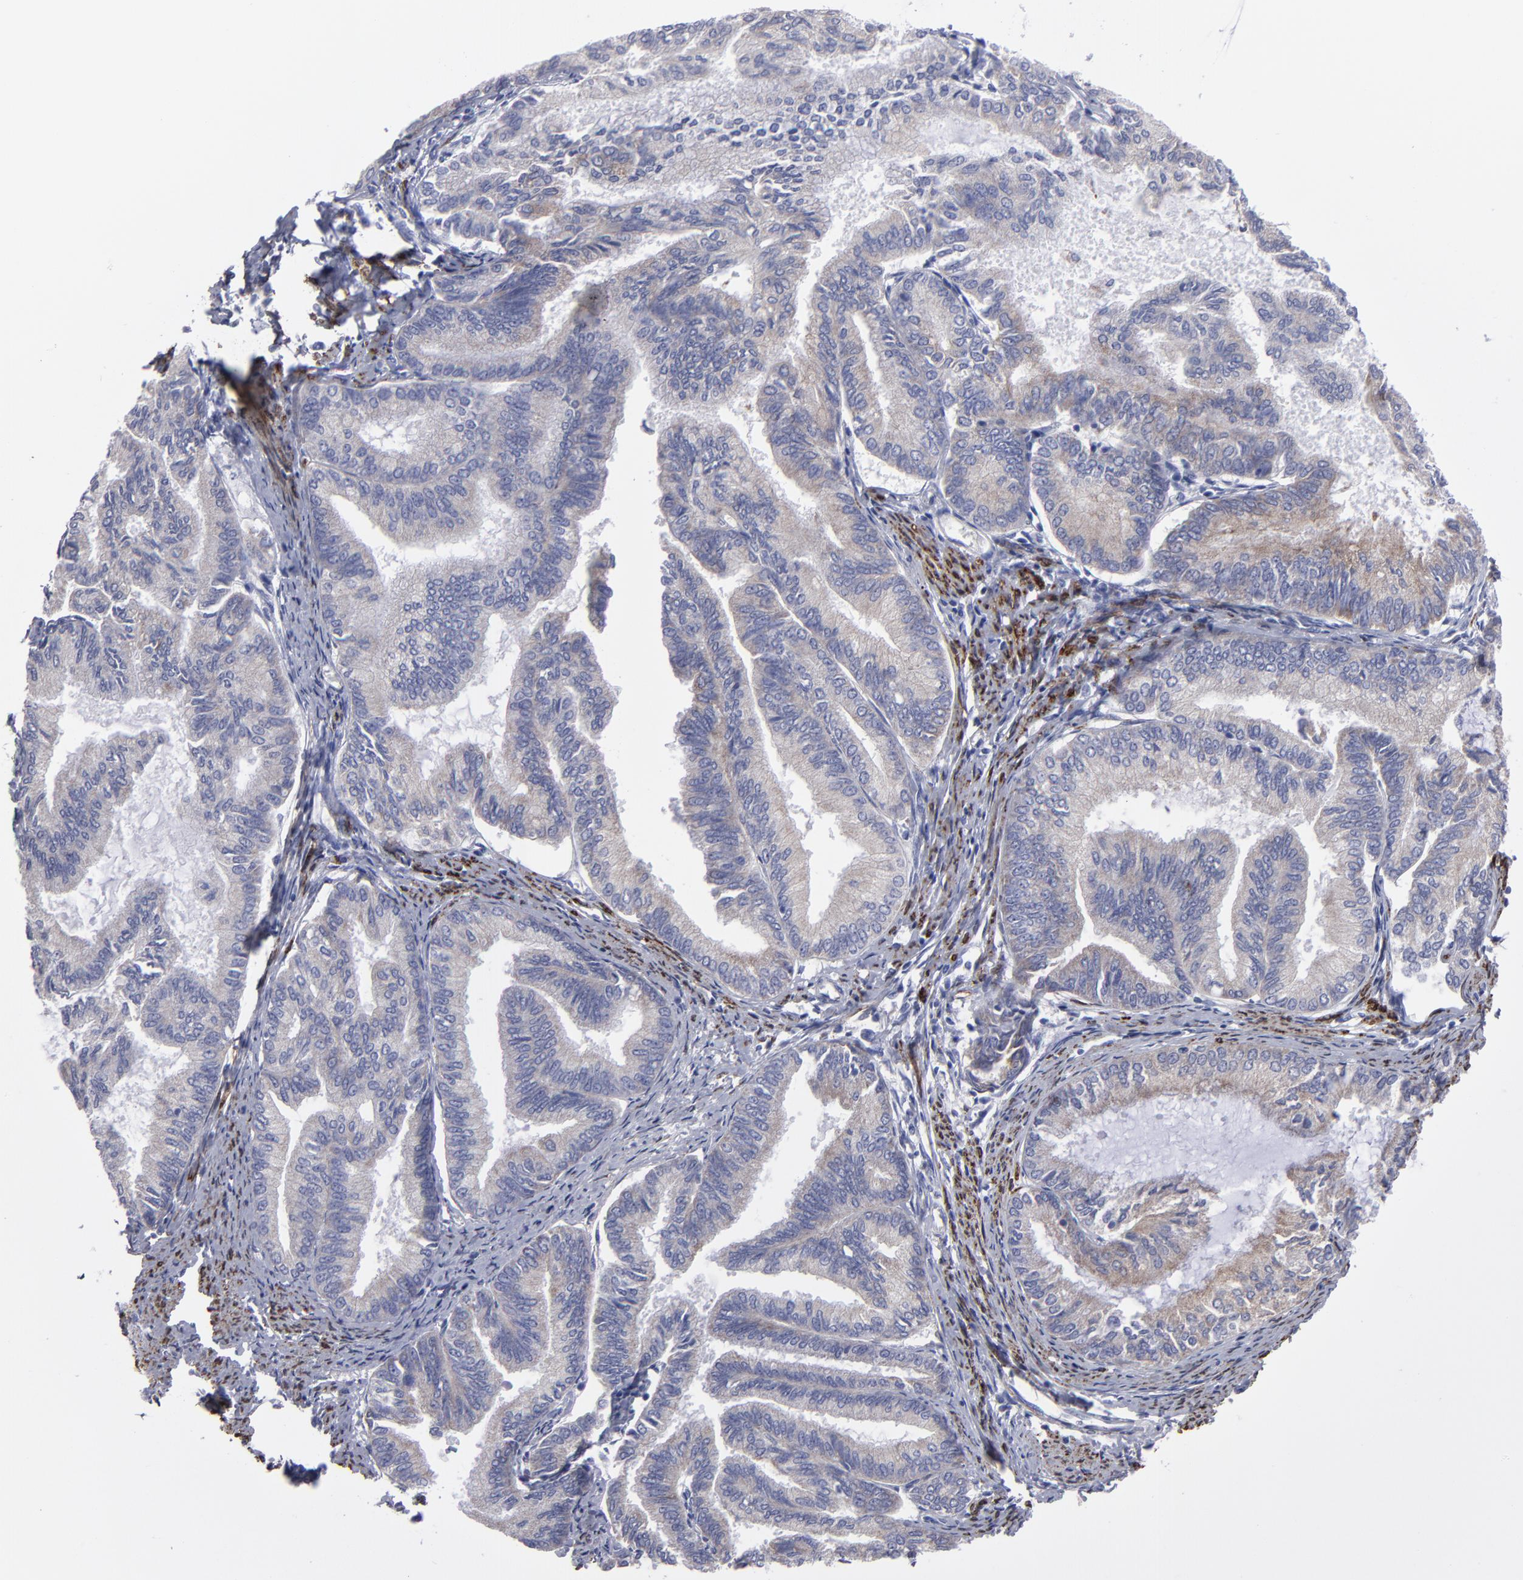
{"staining": {"intensity": "weak", "quantity": ">75%", "location": "cytoplasmic/membranous"}, "tissue": "endometrial cancer", "cell_type": "Tumor cells", "image_type": "cancer", "snomed": [{"axis": "morphology", "description": "Adenocarcinoma, NOS"}, {"axis": "topography", "description": "Endometrium"}], "caption": "Protein staining shows weak cytoplasmic/membranous staining in about >75% of tumor cells in endometrial cancer (adenocarcinoma).", "gene": "SLMAP", "patient": {"sex": "female", "age": 86}}